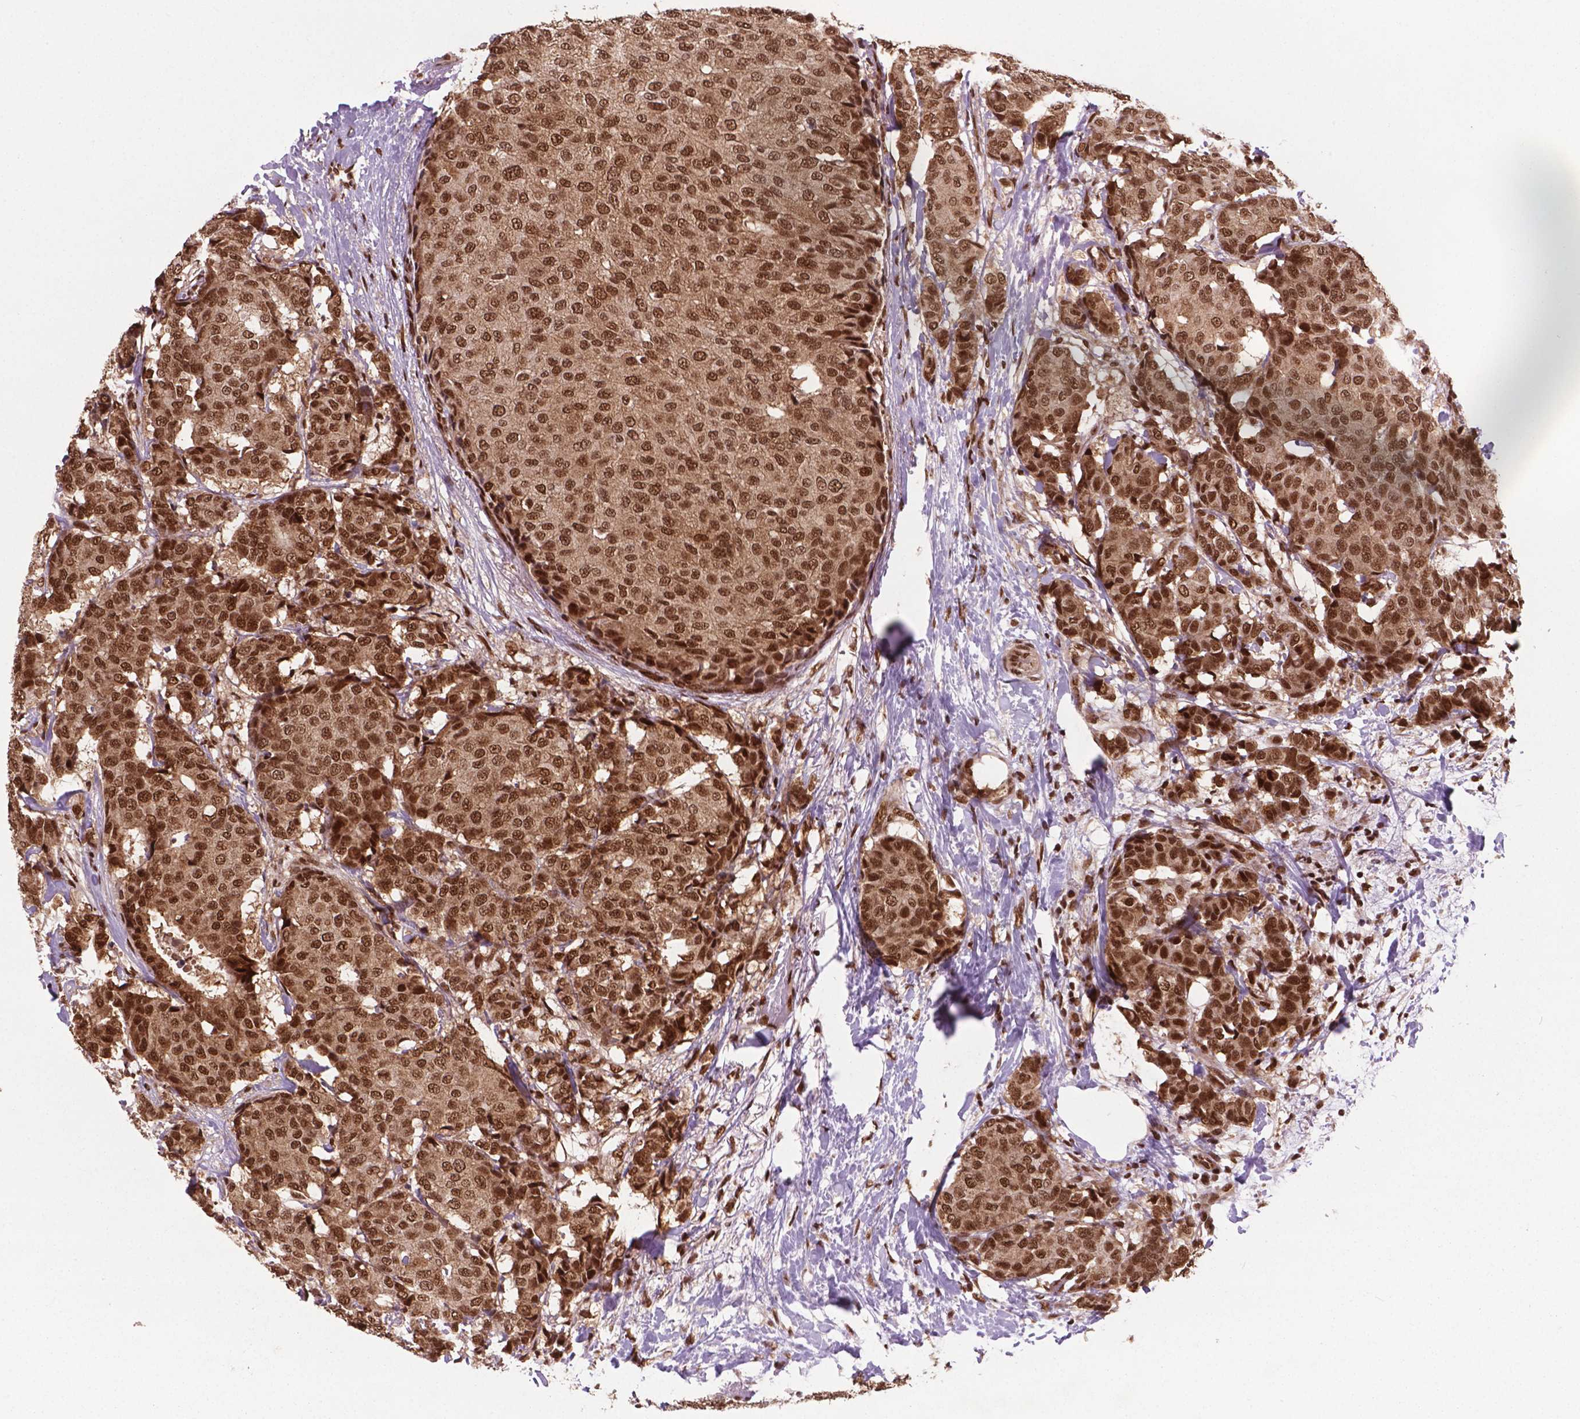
{"staining": {"intensity": "moderate", "quantity": ">75%", "location": "cytoplasmic/membranous,nuclear"}, "tissue": "breast cancer", "cell_type": "Tumor cells", "image_type": "cancer", "snomed": [{"axis": "morphology", "description": "Duct carcinoma"}, {"axis": "topography", "description": "Breast"}], "caption": "An image of human breast cancer (invasive ductal carcinoma) stained for a protein demonstrates moderate cytoplasmic/membranous and nuclear brown staining in tumor cells.", "gene": "SIRT6", "patient": {"sex": "female", "age": 75}}